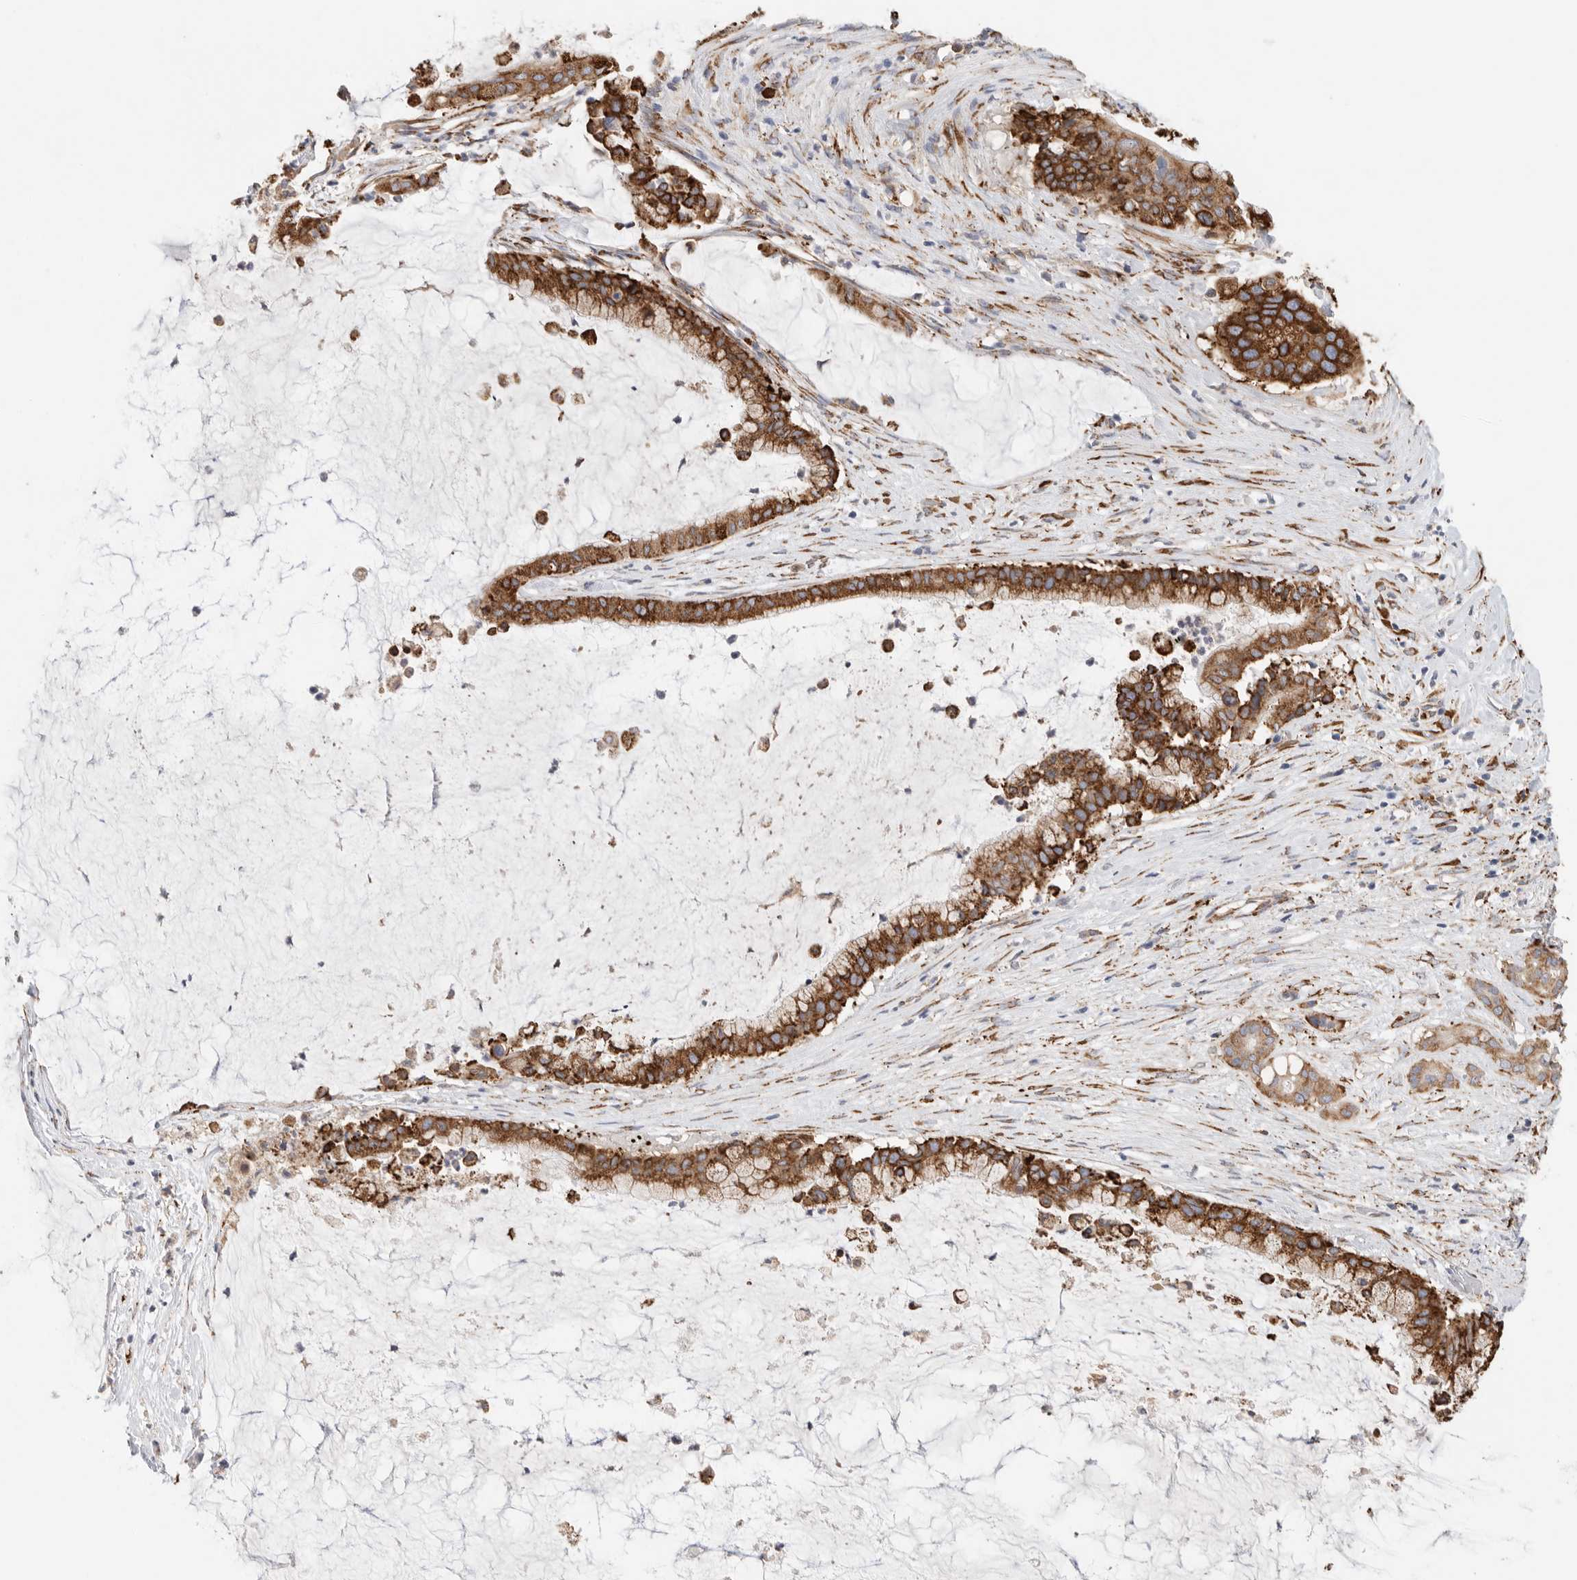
{"staining": {"intensity": "strong", "quantity": ">75%", "location": "cytoplasmic/membranous"}, "tissue": "pancreatic cancer", "cell_type": "Tumor cells", "image_type": "cancer", "snomed": [{"axis": "morphology", "description": "Adenocarcinoma, NOS"}, {"axis": "topography", "description": "Pancreas"}], "caption": "There is high levels of strong cytoplasmic/membranous positivity in tumor cells of adenocarcinoma (pancreatic), as demonstrated by immunohistochemical staining (brown color).", "gene": "BLOC1S5", "patient": {"sex": "male", "age": 41}}